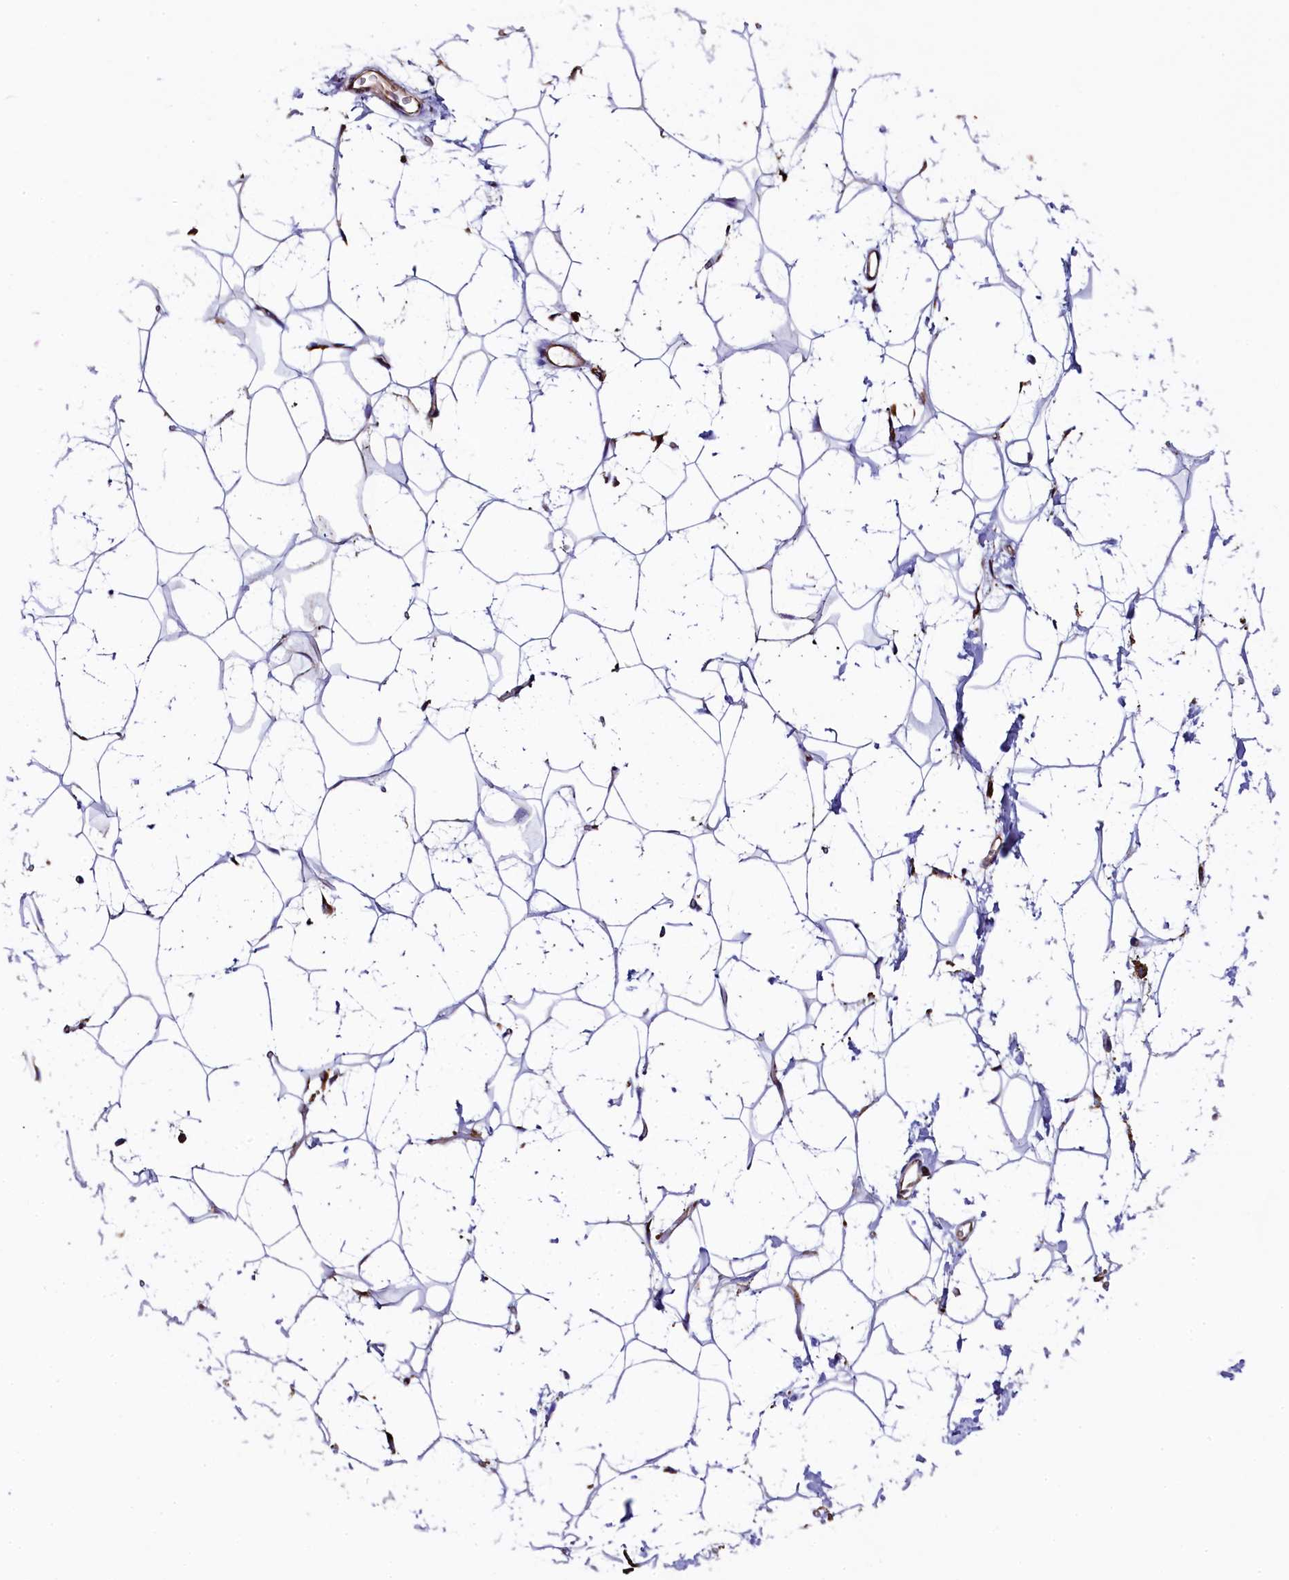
{"staining": {"intensity": "negative", "quantity": "none", "location": "none"}, "tissue": "adipose tissue", "cell_type": "Adipocytes", "image_type": "normal", "snomed": [{"axis": "morphology", "description": "Normal tissue, NOS"}, {"axis": "topography", "description": "Breast"}], "caption": "A high-resolution image shows immunohistochemistry staining of unremarkable adipose tissue, which shows no significant expression in adipocytes. The staining was performed using DAB (3,3'-diaminobenzidine) to visualize the protein expression in brown, while the nuclei were stained in blue with hematoxylin (Magnification: 20x).", "gene": "CAPS2", "patient": {"sex": "female", "age": 26}}